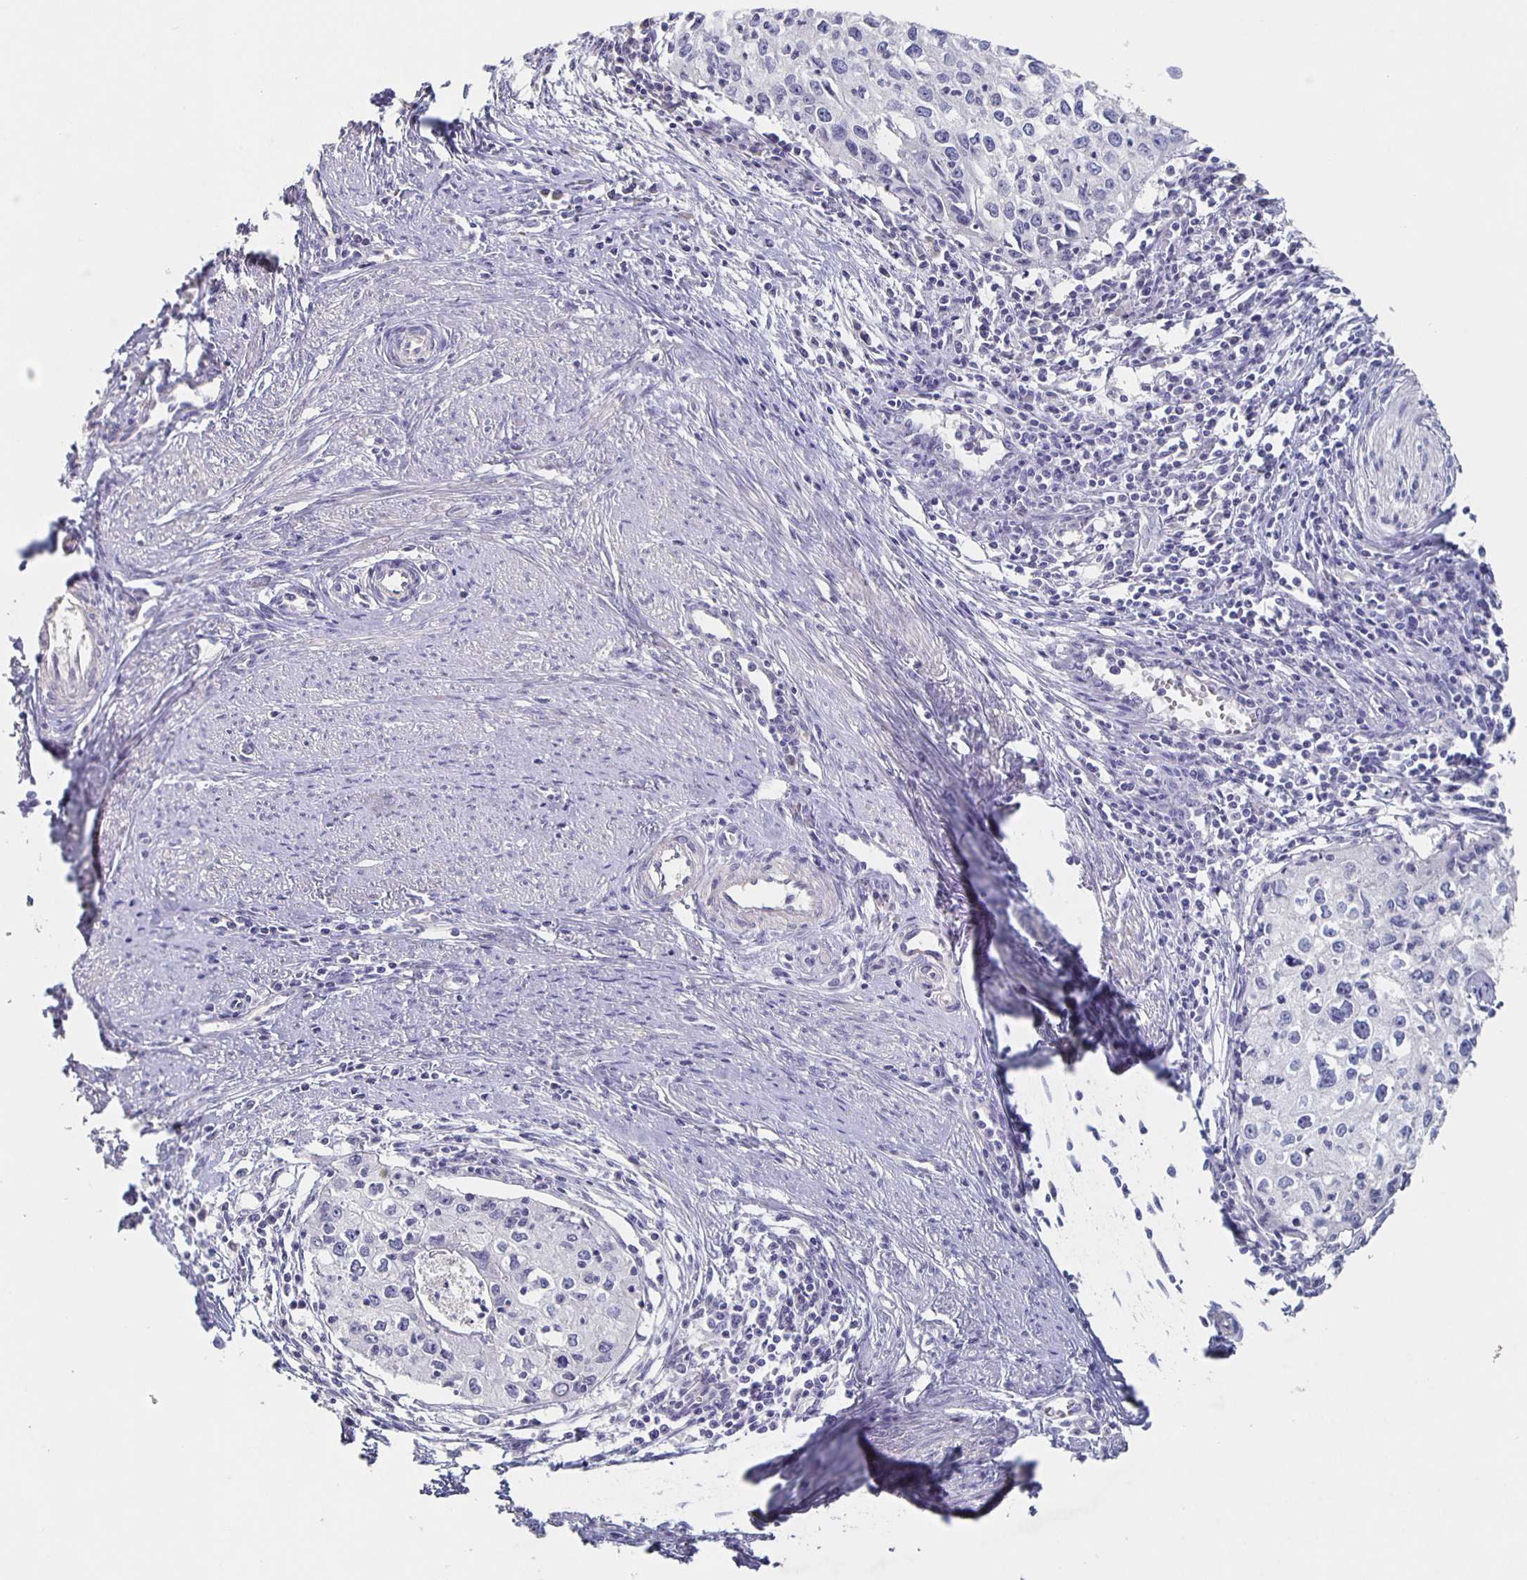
{"staining": {"intensity": "negative", "quantity": "none", "location": "none"}, "tissue": "cervical cancer", "cell_type": "Tumor cells", "image_type": "cancer", "snomed": [{"axis": "morphology", "description": "Squamous cell carcinoma, NOS"}, {"axis": "topography", "description": "Cervix"}], "caption": "This image is of squamous cell carcinoma (cervical) stained with immunohistochemistry to label a protein in brown with the nuclei are counter-stained blue. There is no staining in tumor cells. The staining was performed using DAB (3,3'-diaminobenzidine) to visualize the protein expression in brown, while the nuclei were stained in blue with hematoxylin (Magnification: 20x).", "gene": "CACNA2D2", "patient": {"sex": "female", "age": 40}}